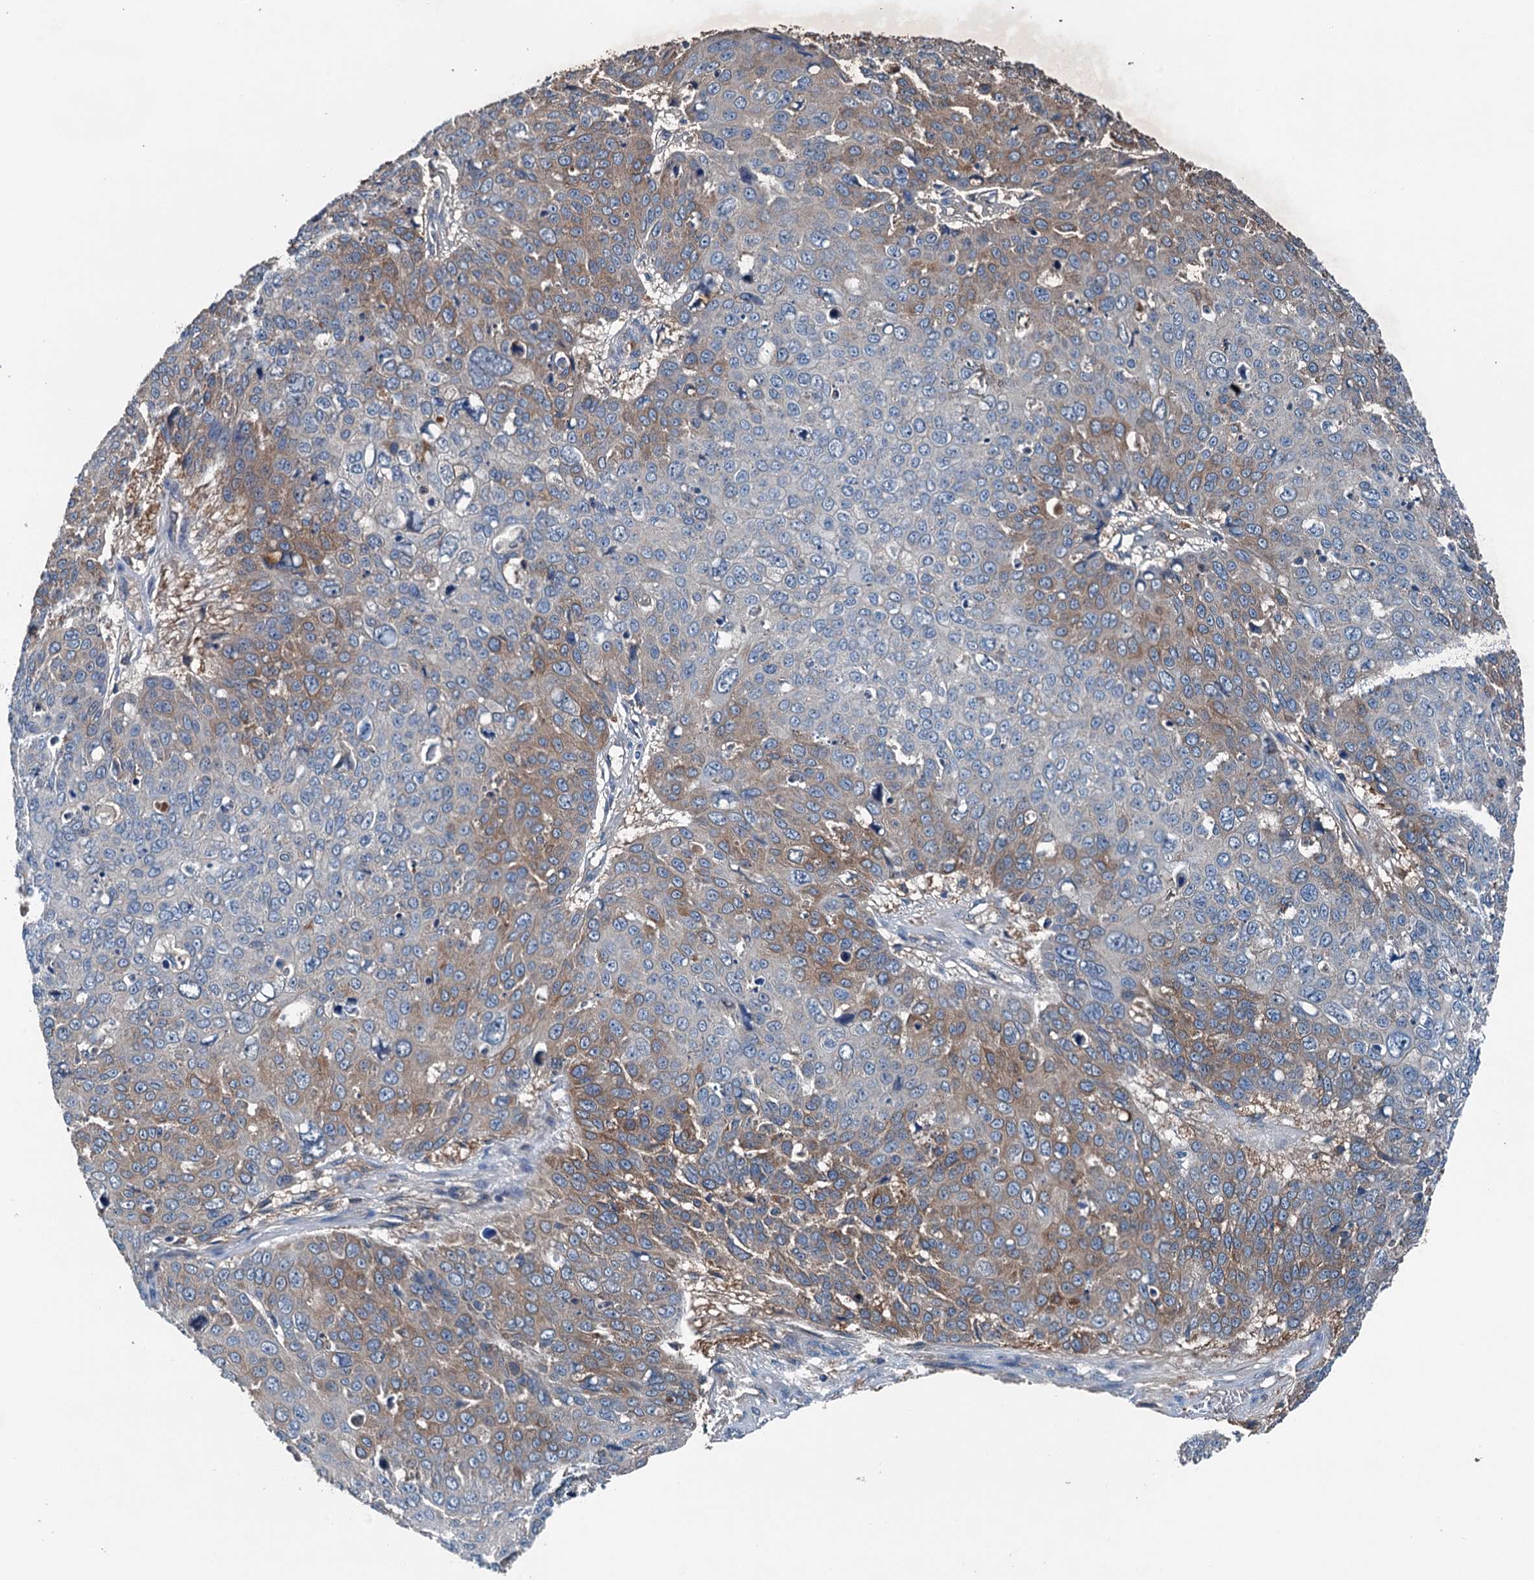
{"staining": {"intensity": "moderate", "quantity": "25%-75%", "location": "cytoplasmic/membranous"}, "tissue": "skin cancer", "cell_type": "Tumor cells", "image_type": "cancer", "snomed": [{"axis": "morphology", "description": "Squamous cell carcinoma, NOS"}, {"axis": "topography", "description": "Skin"}], "caption": "This is an image of immunohistochemistry staining of skin cancer (squamous cell carcinoma), which shows moderate expression in the cytoplasmic/membranous of tumor cells.", "gene": "PDSS1", "patient": {"sex": "male", "age": 71}}